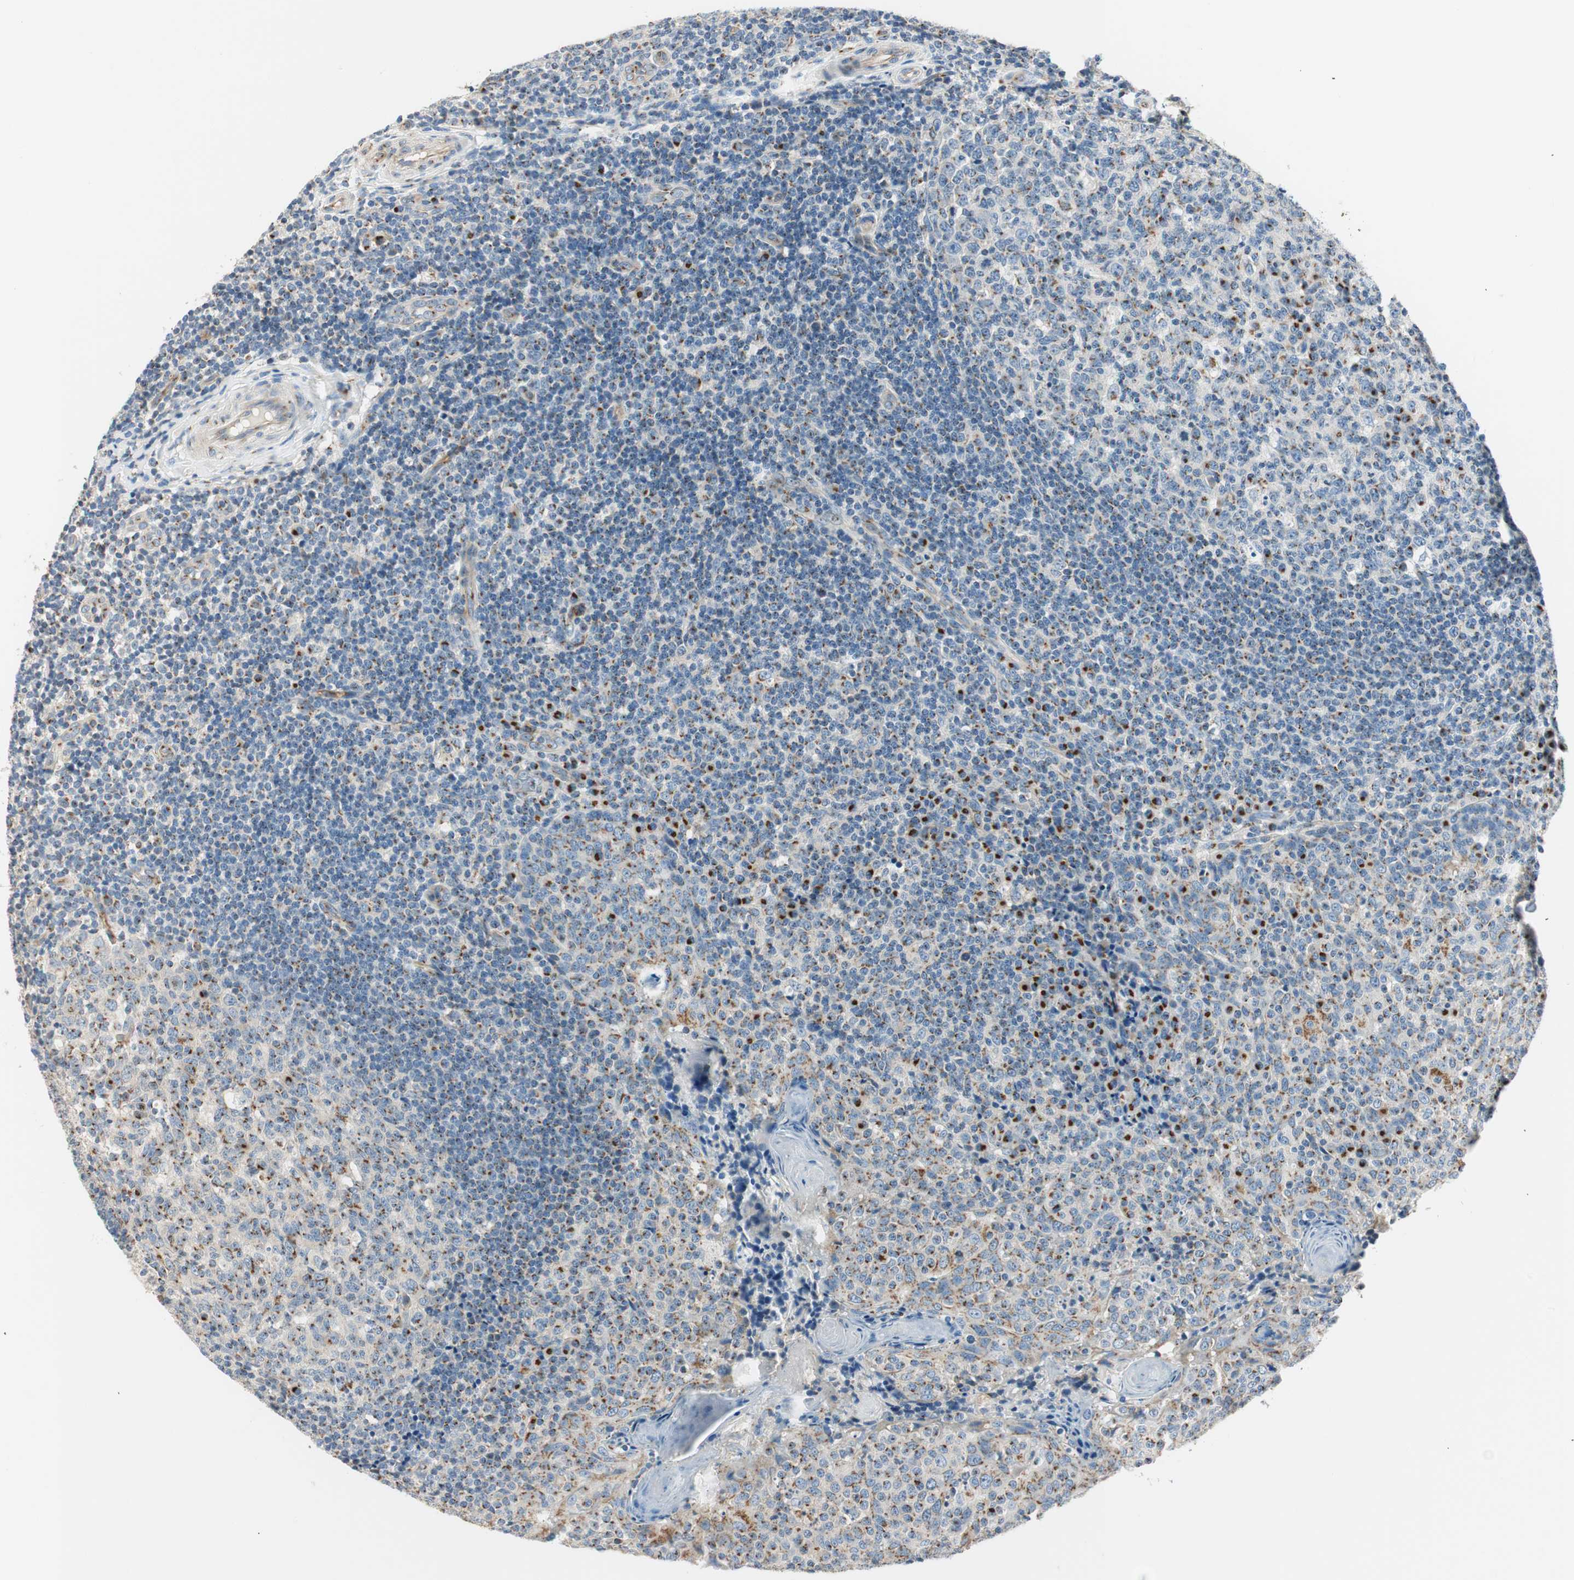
{"staining": {"intensity": "moderate", "quantity": ">75%", "location": "cytoplasmic/membranous"}, "tissue": "tonsil", "cell_type": "Germinal center cells", "image_type": "normal", "snomed": [{"axis": "morphology", "description": "Normal tissue, NOS"}, {"axis": "topography", "description": "Tonsil"}], "caption": "Protein positivity by IHC shows moderate cytoplasmic/membranous positivity in approximately >75% of germinal center cells in benign tonsil.", "gene": "TMF1", "patient": {"sex": "female", "age": 19}}